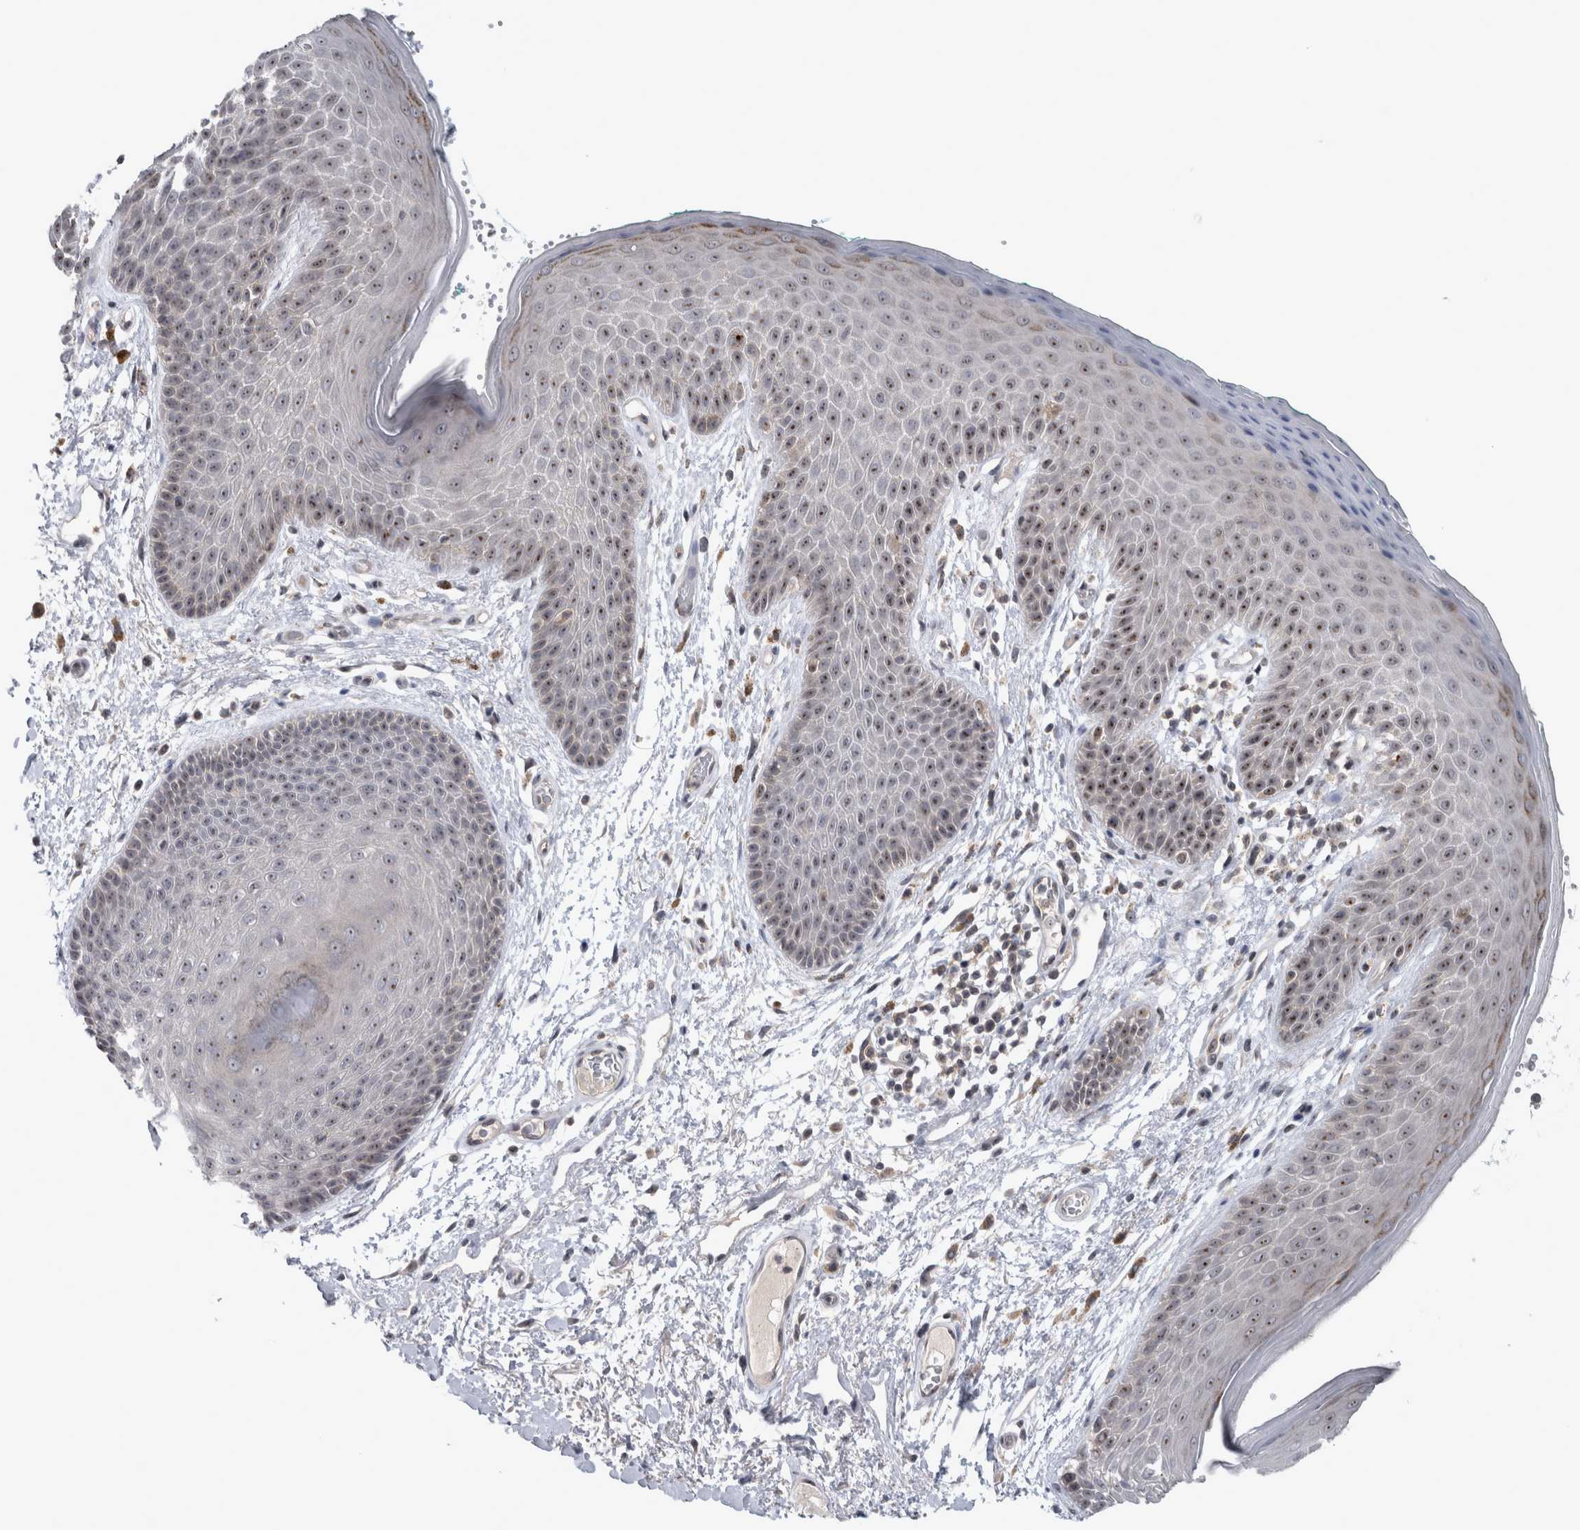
{"staining": {"intensity": "moderate", "quantity": "25%-75%", "location": "nuclear"}, "tissue": "skin", "cell_type": "Epidermal cells", "image_type": "normal", "snomed": [{"axis": "morphology", "description": "Normal tissue, NOS"}, {"axis": "topography", "description": "Anal"}], "caption": "A photomicrograph showing moderate nuclear staining in about 25%-75% of epidermal cells in unremarkable skin, as visualized by brown immunohistochemical staining.", "gene": "RBM28", "patient": {"sex": "male", "age": 74}}